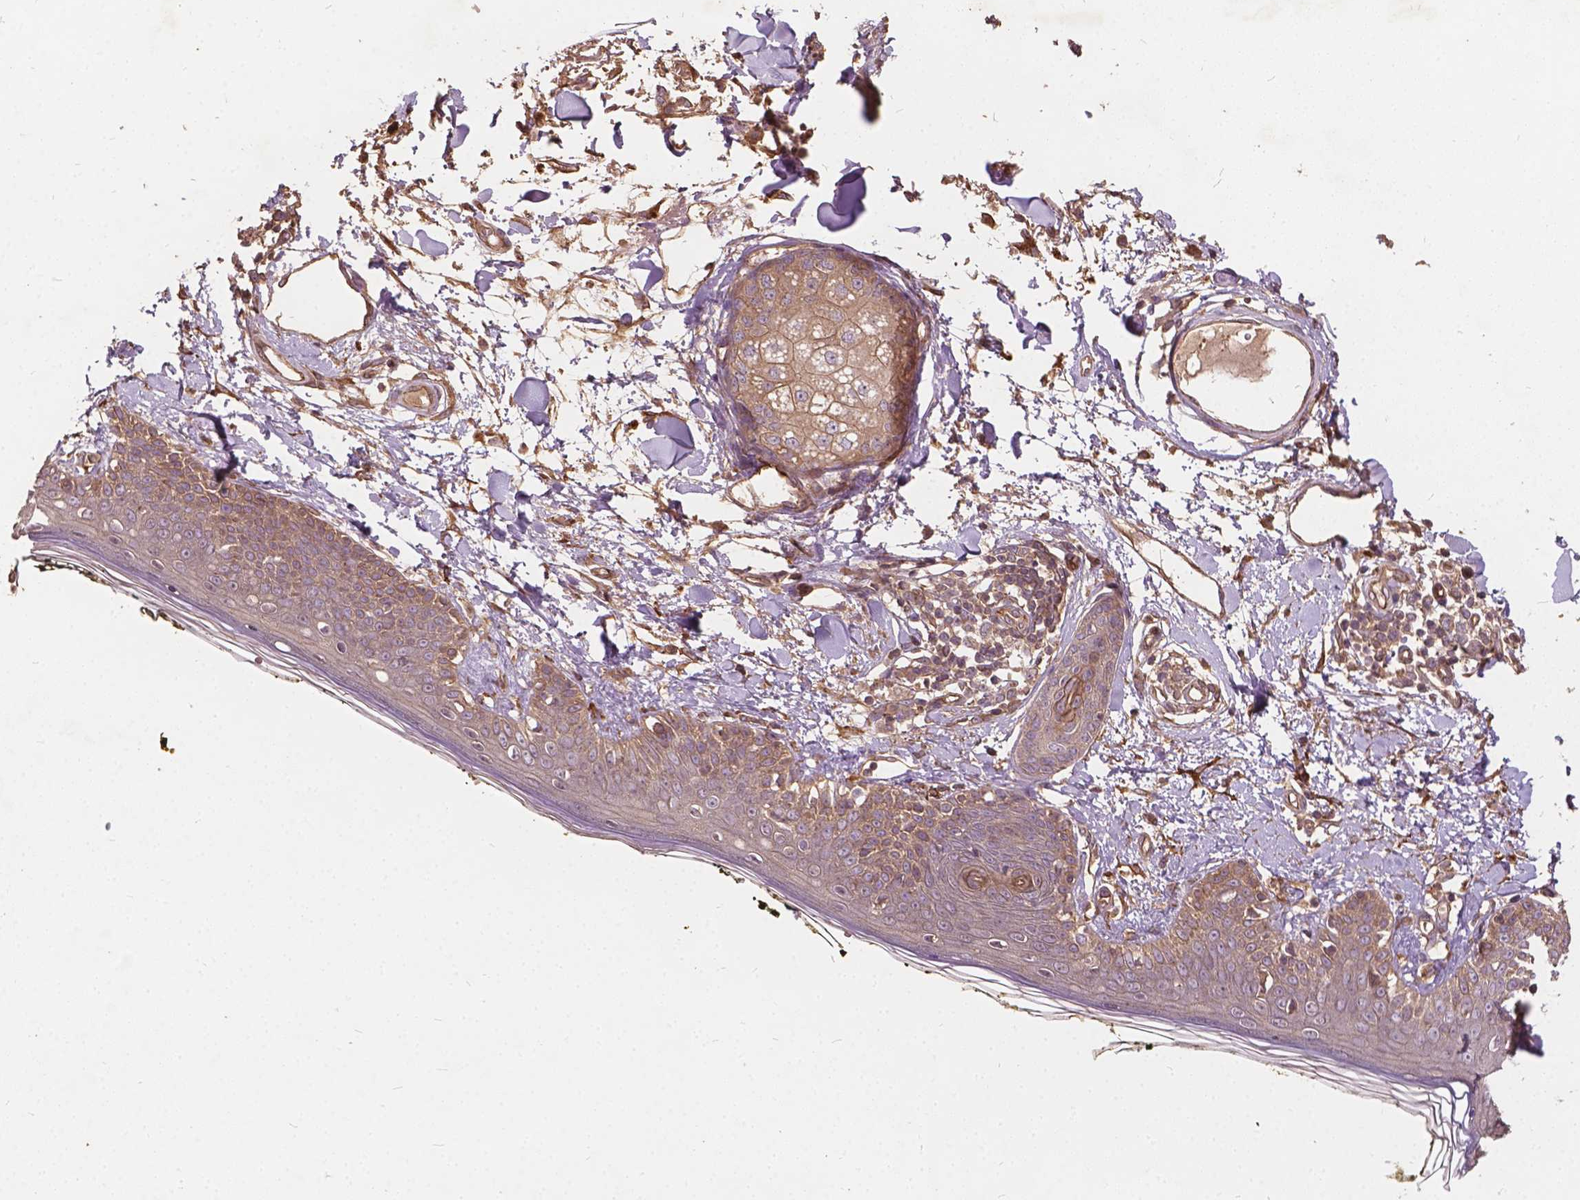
{"staining": {"intensity": "moderate", "quantity": ">75%", "location": "cytoplasmic/membranous"}, "tissue": "skin", "cell_type": "Fibroblasts", "image_type": "normal", "snomed": [{"axis": "morphology", "description": "Normal tissue, NOS"}, {"axis": "topography", "description": "Skin"}], "caption": "Immunohistochemical staining of benign human skin demonstrates >75% levels of moderate cytoplasmic/membranous protein expression in approximately >75% of fibroblasts. The staining was performed using DAB to visualize the protein expression in brown, while the nuclei were stained in blue with hematoxylin (Magnification: 20x).", "gene": "UBXN2A", "patient": {"sex": "male", "age": 76}}